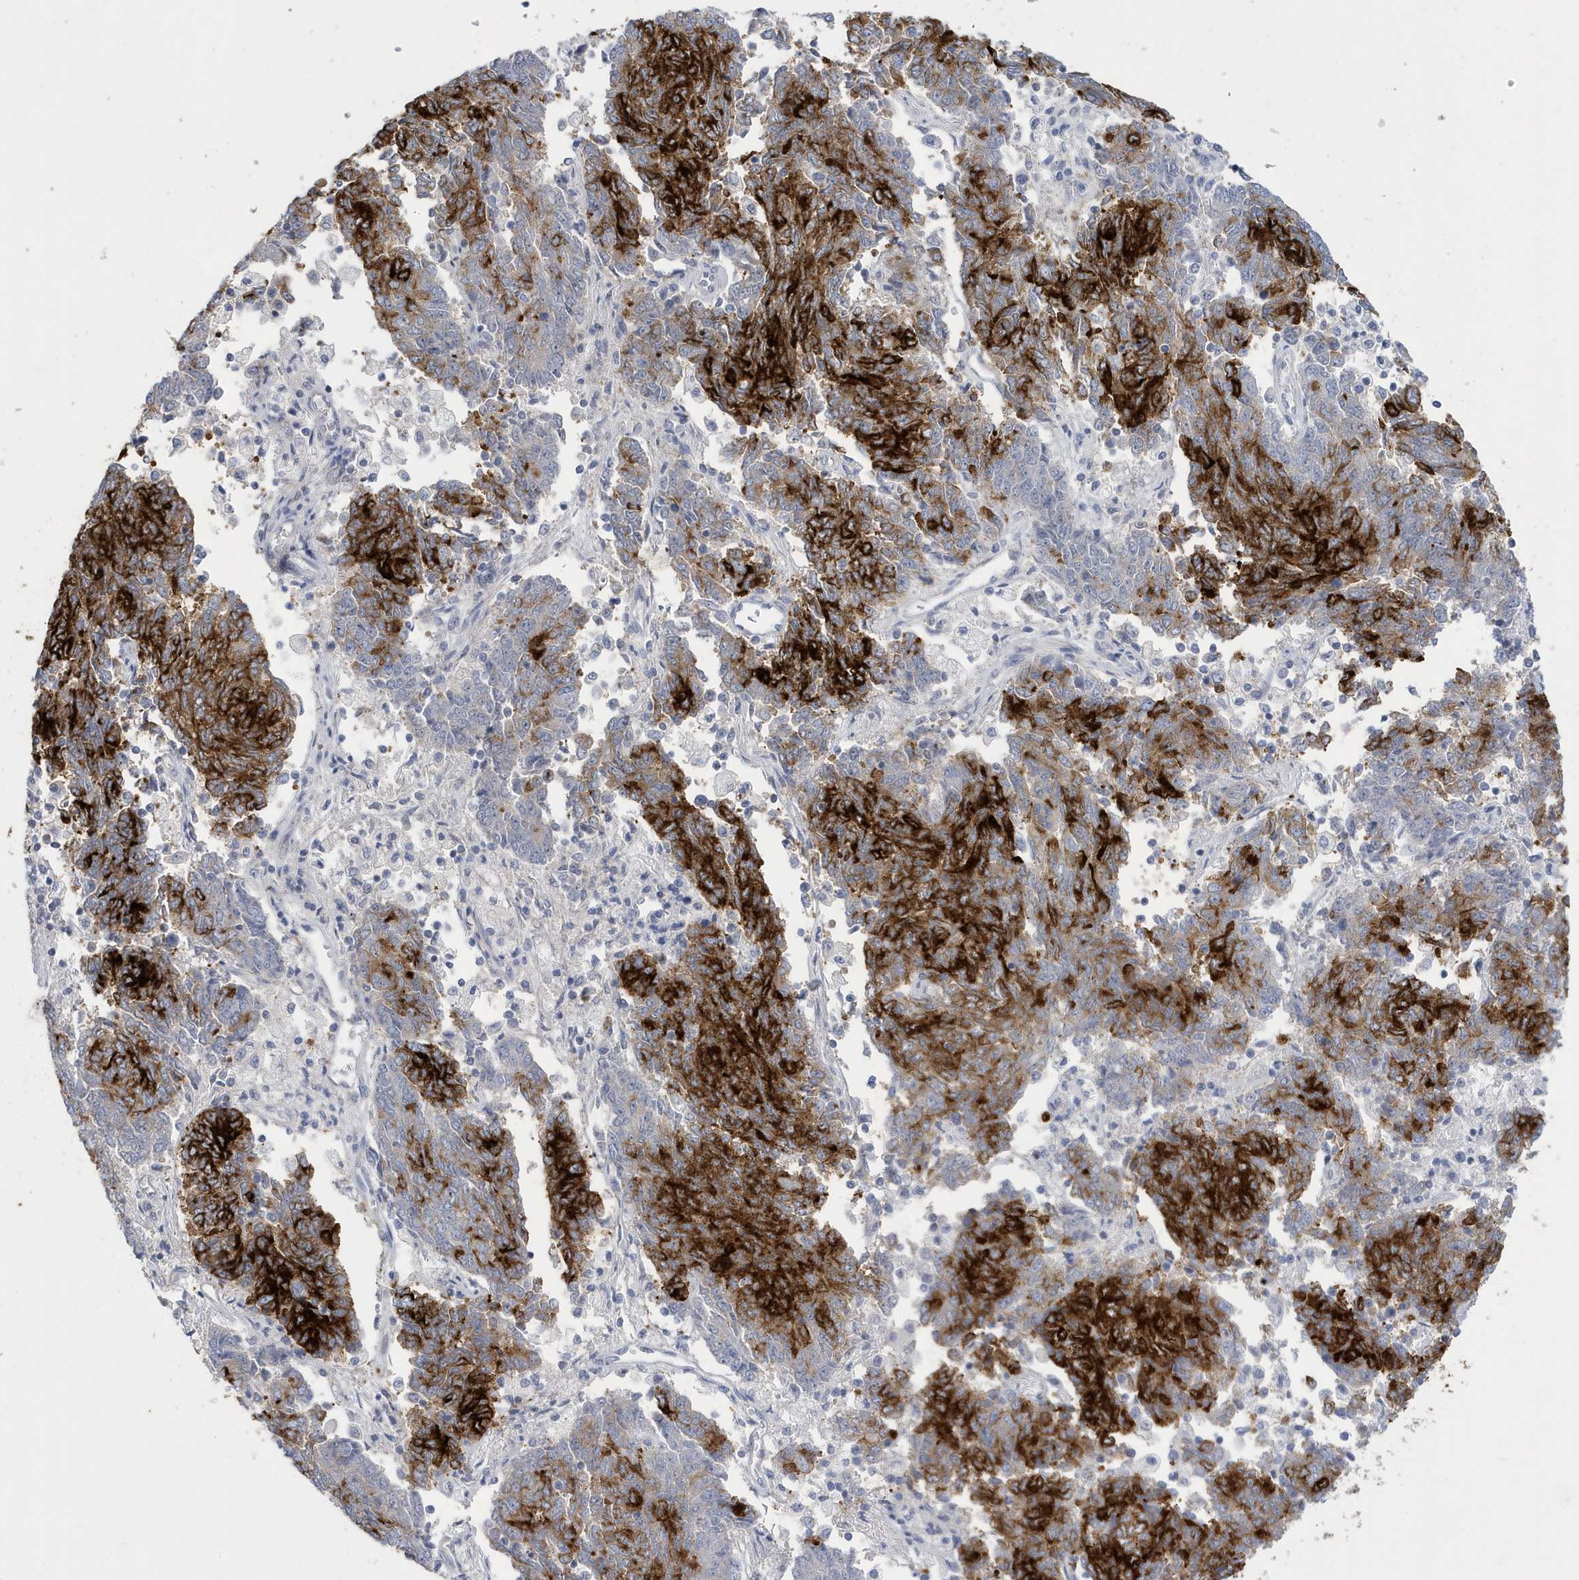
{"staining": {"intensity": "strong", "quantity": "25%-75%", "location": "cytoplasmic/membranous"}, "tissue": "endometrial cancer", "cell_type": "Tumor cells", "image_type": "cancer", "snomed": [{"axis": "morphology", "description": "Adenocarcinoma, NOS"}, {"axis": "topography", "description": "Endometrium"}], "caption": "Protein expression analysis of human endometrial cancer (adenocarcinoma) reveals strong cytoplasmic/membranous expression in approximately 25%-75% of tumor cells.", "gene": "ZNF654", "patient": {"sex": "female", "age": 80}}